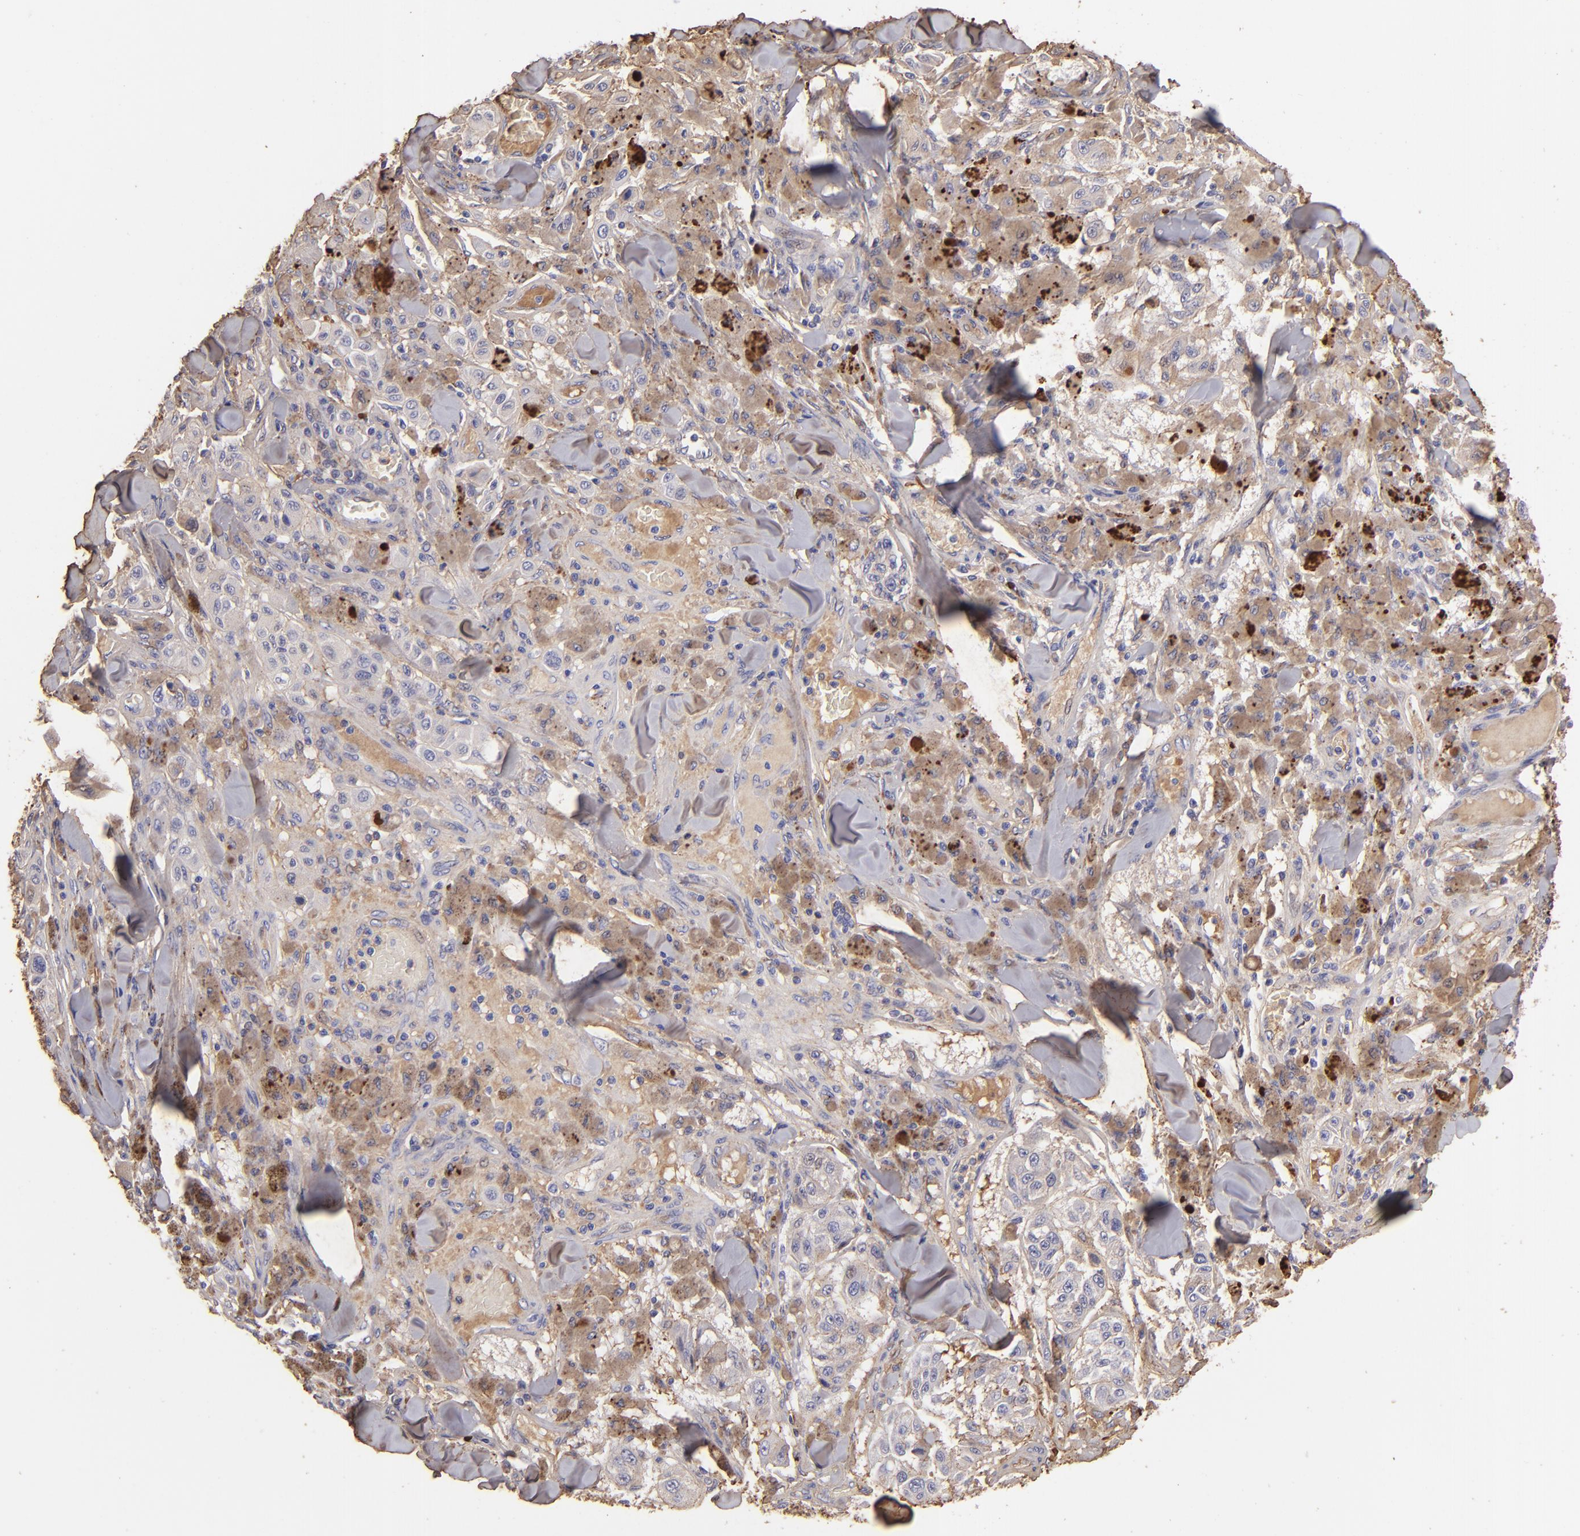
{"staining": {"intensity": "weak", "quantity": ">75%", "location": "cytoplasmic/membranous"}, "tissue": "melanoma", "cell_type": "Tumor cells", "image_type": "cancer", "snomed": [{"axis": "morphology", "description": "Malignant melanoma, NOS"}, {"axis": "topography", "description": "Skin"}], "caption": "A micrograph of malignant melanoma stained for a protein exhibits weak cytoplasmic/membranous brown staining in tumor cells.", "gene": "FGB", "patient": {"sex": "female", "age": 64}}